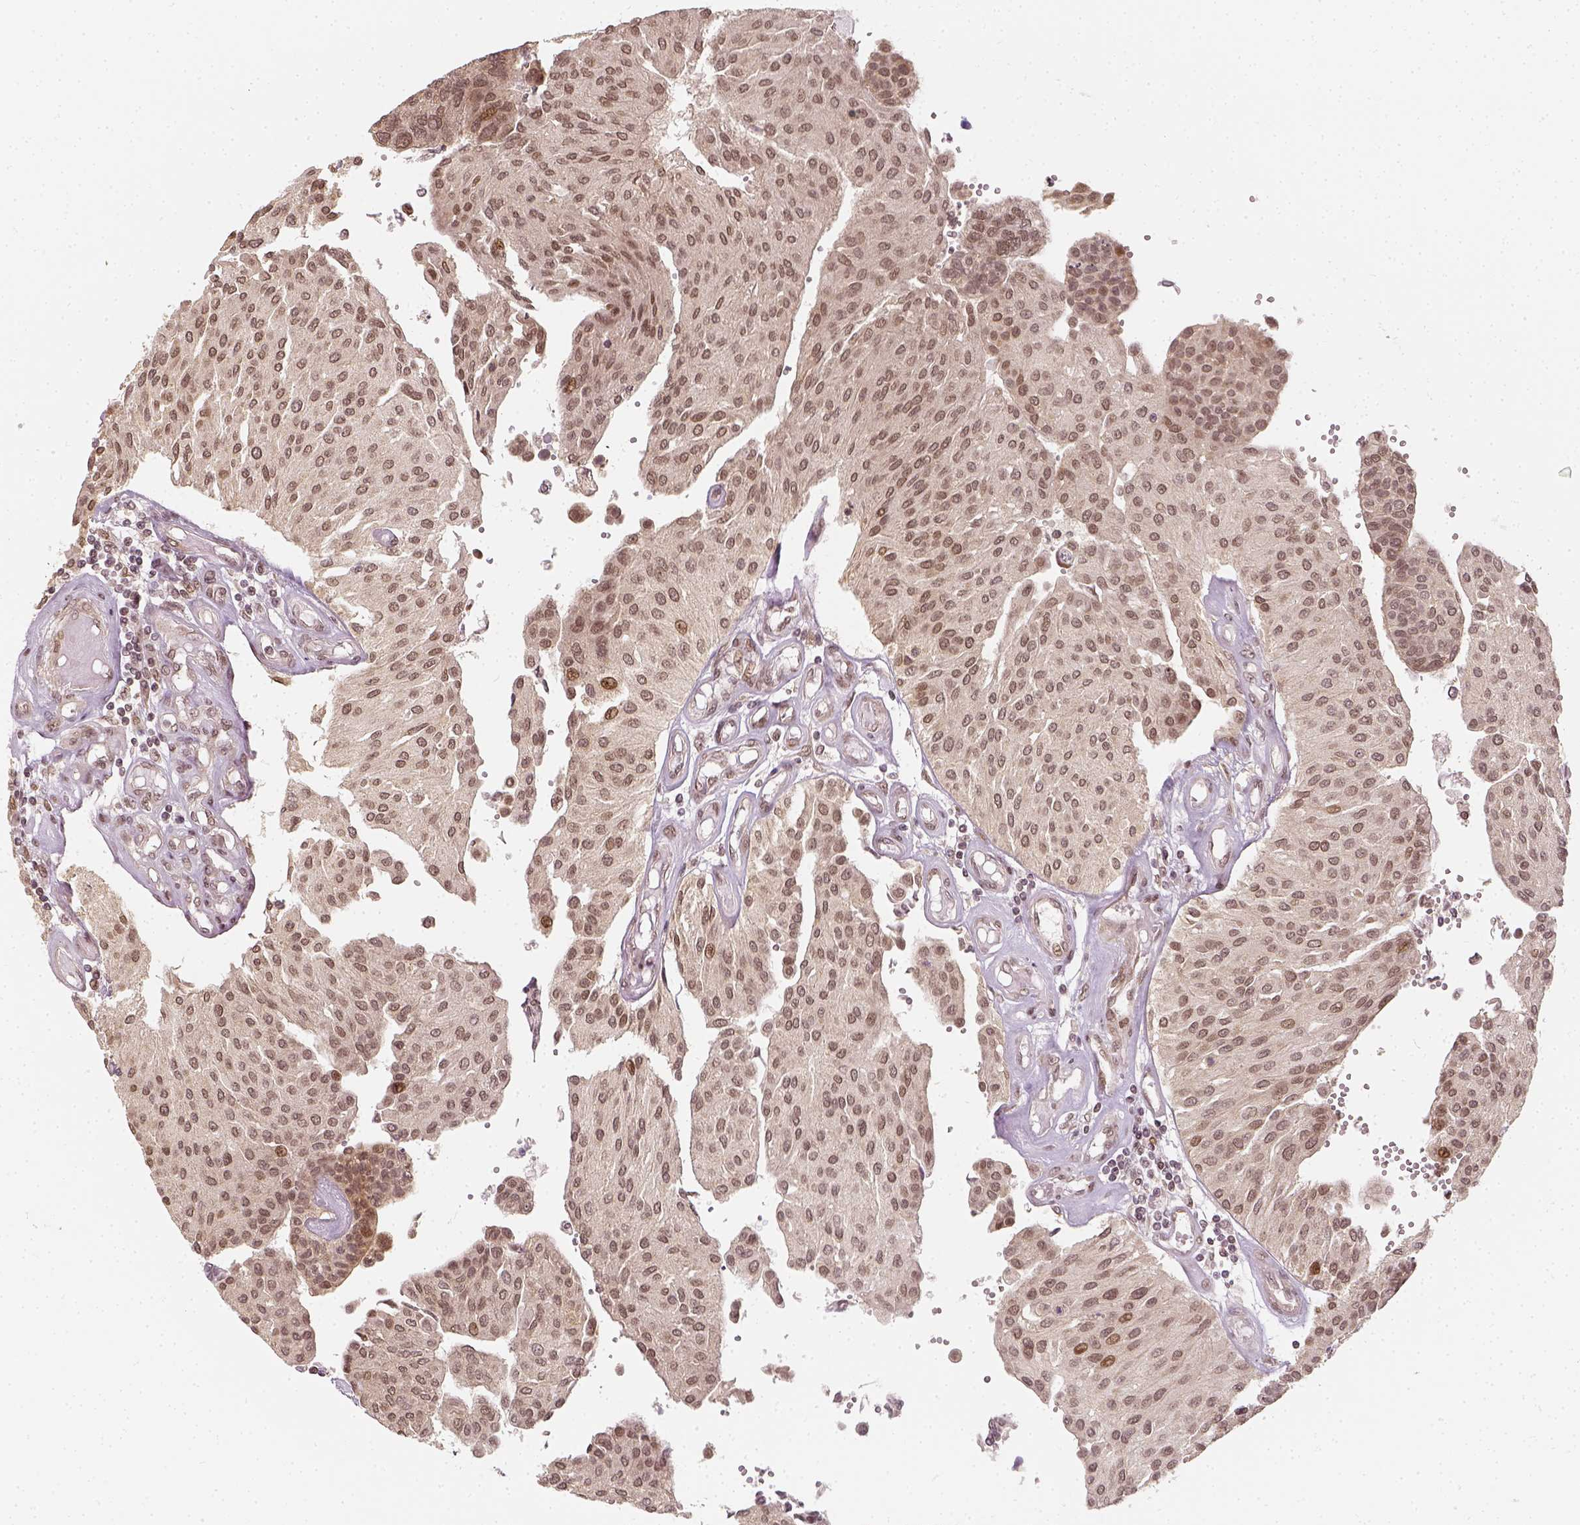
{"staining": {"intensity": "moderate", "quantity": "<25%", "location": "nuclear"}, "tissue": "urothelial cancer", "cell_type": "Tumor cells", "image_type": "cancer", "snomed": [{"axis": "morphology", "description": "Urothelial carcinoma, NOS"}, {"axis": "topography", "description": "Urinary bladder"}], "caption": "This is a histology image of IHC staining of transitional cell carcinoma, which shows moderate positivity in the nuclear of tumor cells.", "gene": "ZMAT3", "patient": {"sex": "male", "age": 55}}